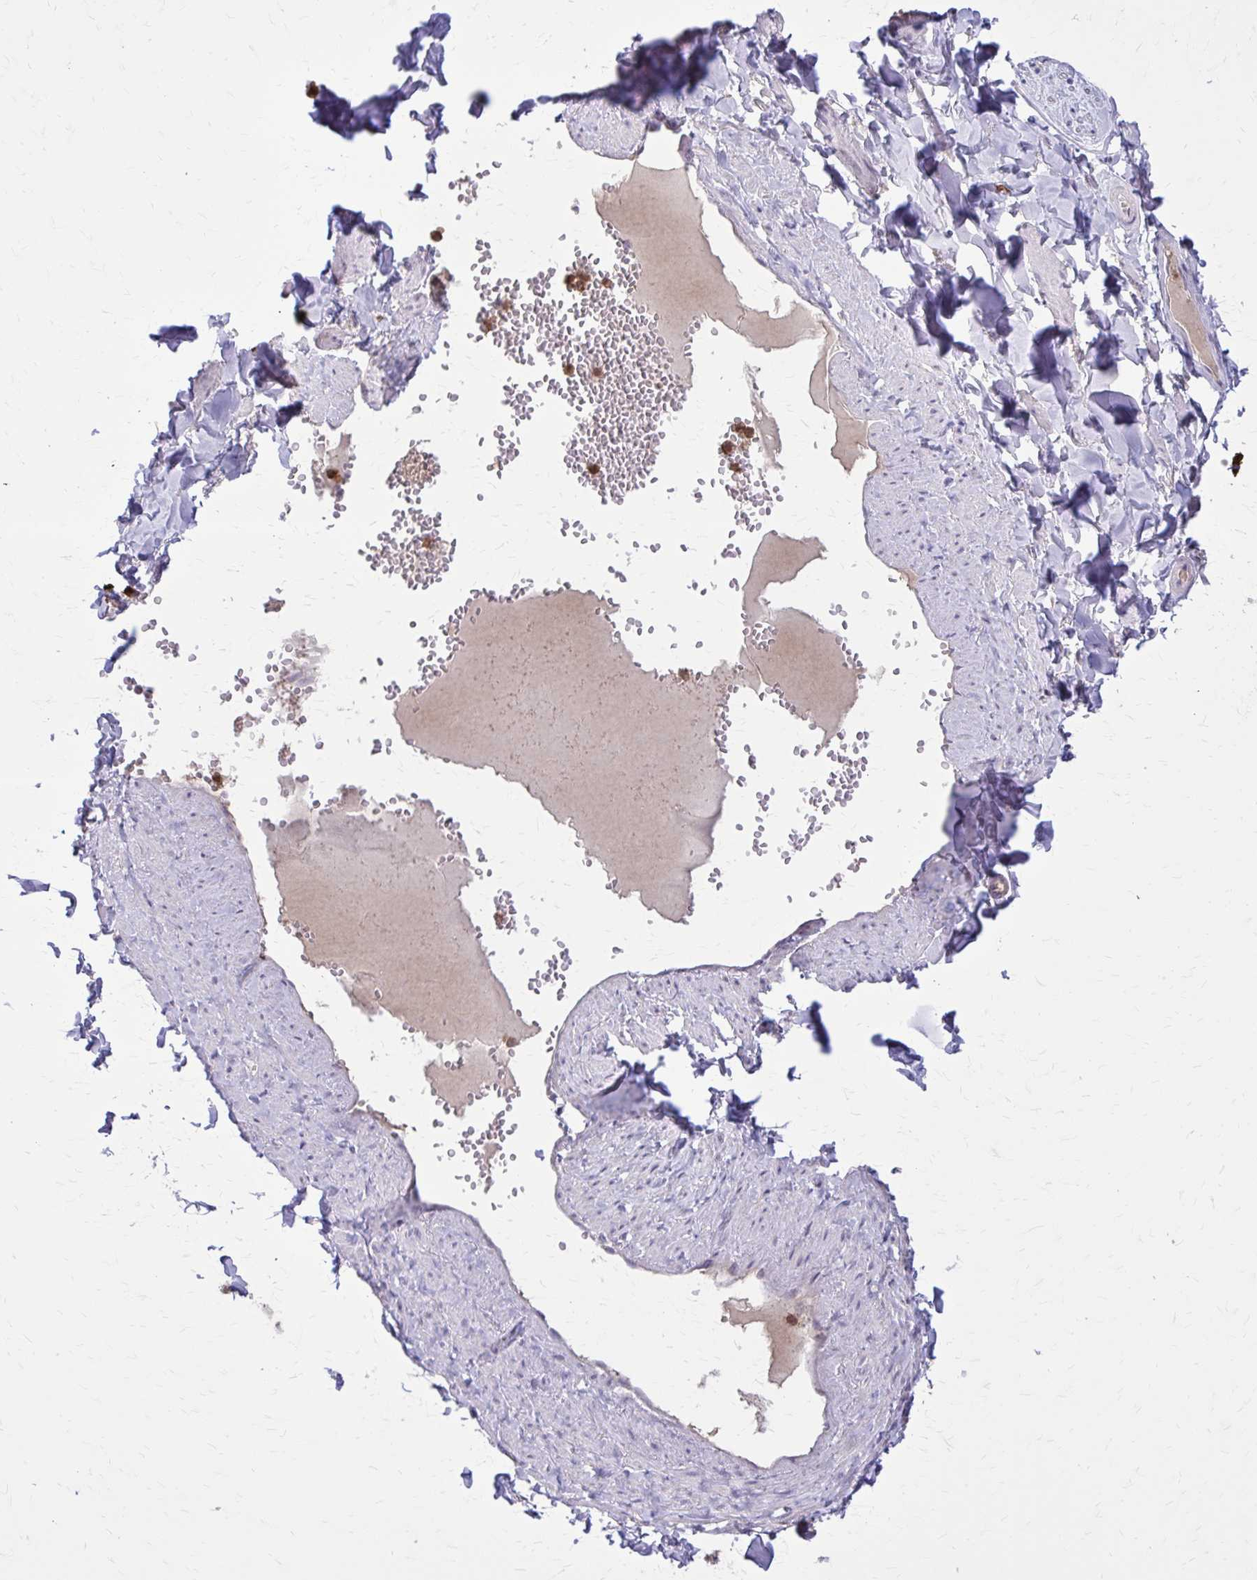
{"staining": {"intensity": "negative", "quantity": "none", "location": "none"}, "tissue": "adipose tissue", "cell_type": "Adipocytes", "image_type": "normal", "snomed": [{"axis": "morphology", "description": "Normal tissue, NOS"}, {"axis": "topography", "description": "Vulva"}, {"axis": "topography", "description": "Peripheral nerve tissue"}], "caption": "Adipose tissue was stained to show a protein in brown. There is no significant staining in adipocytes. The staining was performed using DAB (3,3'-diaminobenzidine) to visualize the protein expression in brown, while the nuclei were stained in blue with hematoxylin (Magnification: 20x).", "gene": "NRBF2", "patient": {"sex": "female", "age": 66}}